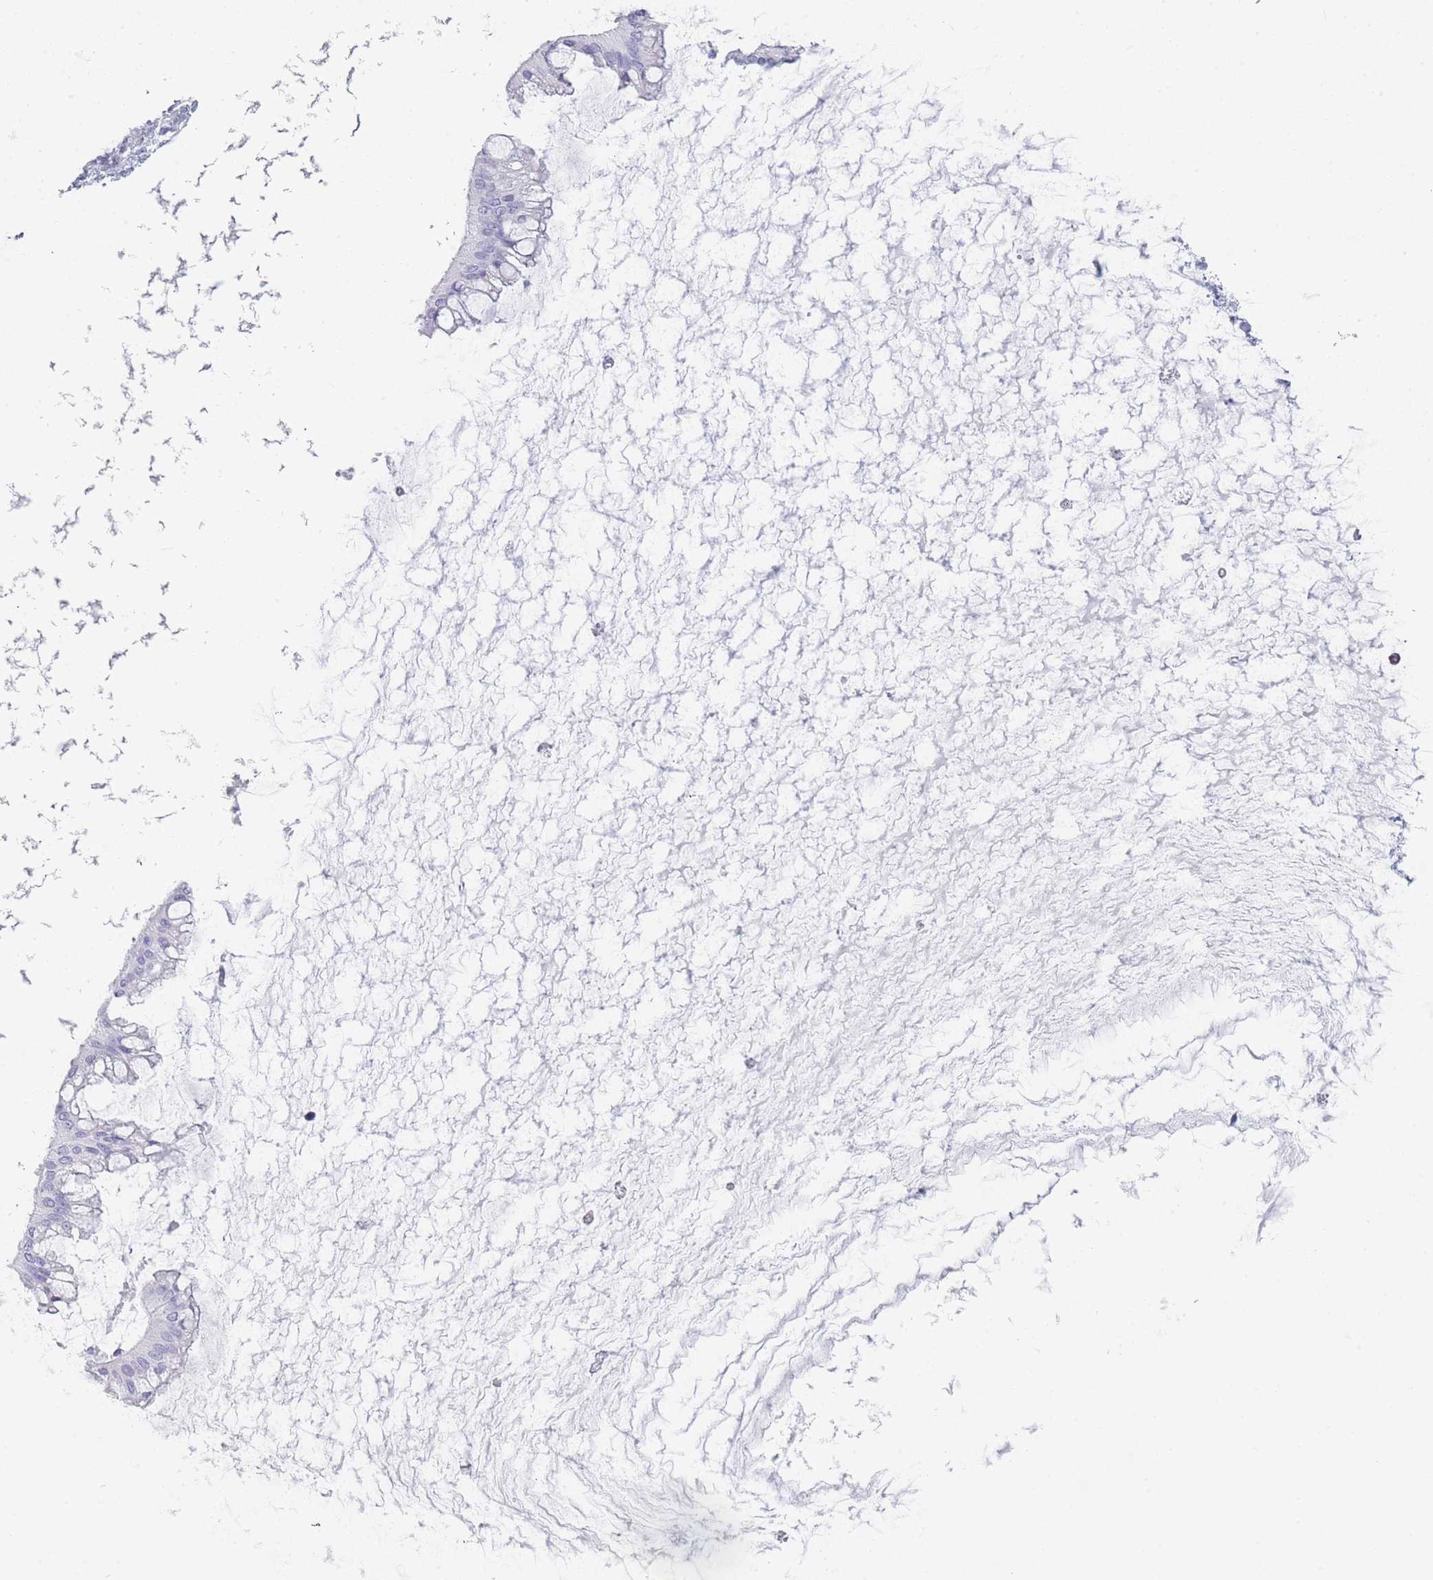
{"staining": {"intensity": "negative", "quantity": "none", "location": "none"}, "tissue": "ovarian cancer", "cell_type": "Tumor cells", "image_type": "cancer", "snomed": [{"axis": "morphology", "description": "Cystadenocarcinoma, mucinous, NOS"}, {"axis": "topography", "description": "Ovary"}], "caption": "The immunohistochemistry (IHC) histopathology image has no significant expression in tumor cells of mucinous cystadenocarcinoma (ovarian) tissue. (Brightfield microscopy of DAB (3,3'-diaminobenzidine) immunohistochemistry at high magnification).", "gene": "OR5D16", "patient": {"sex": "female", "age": 73}}